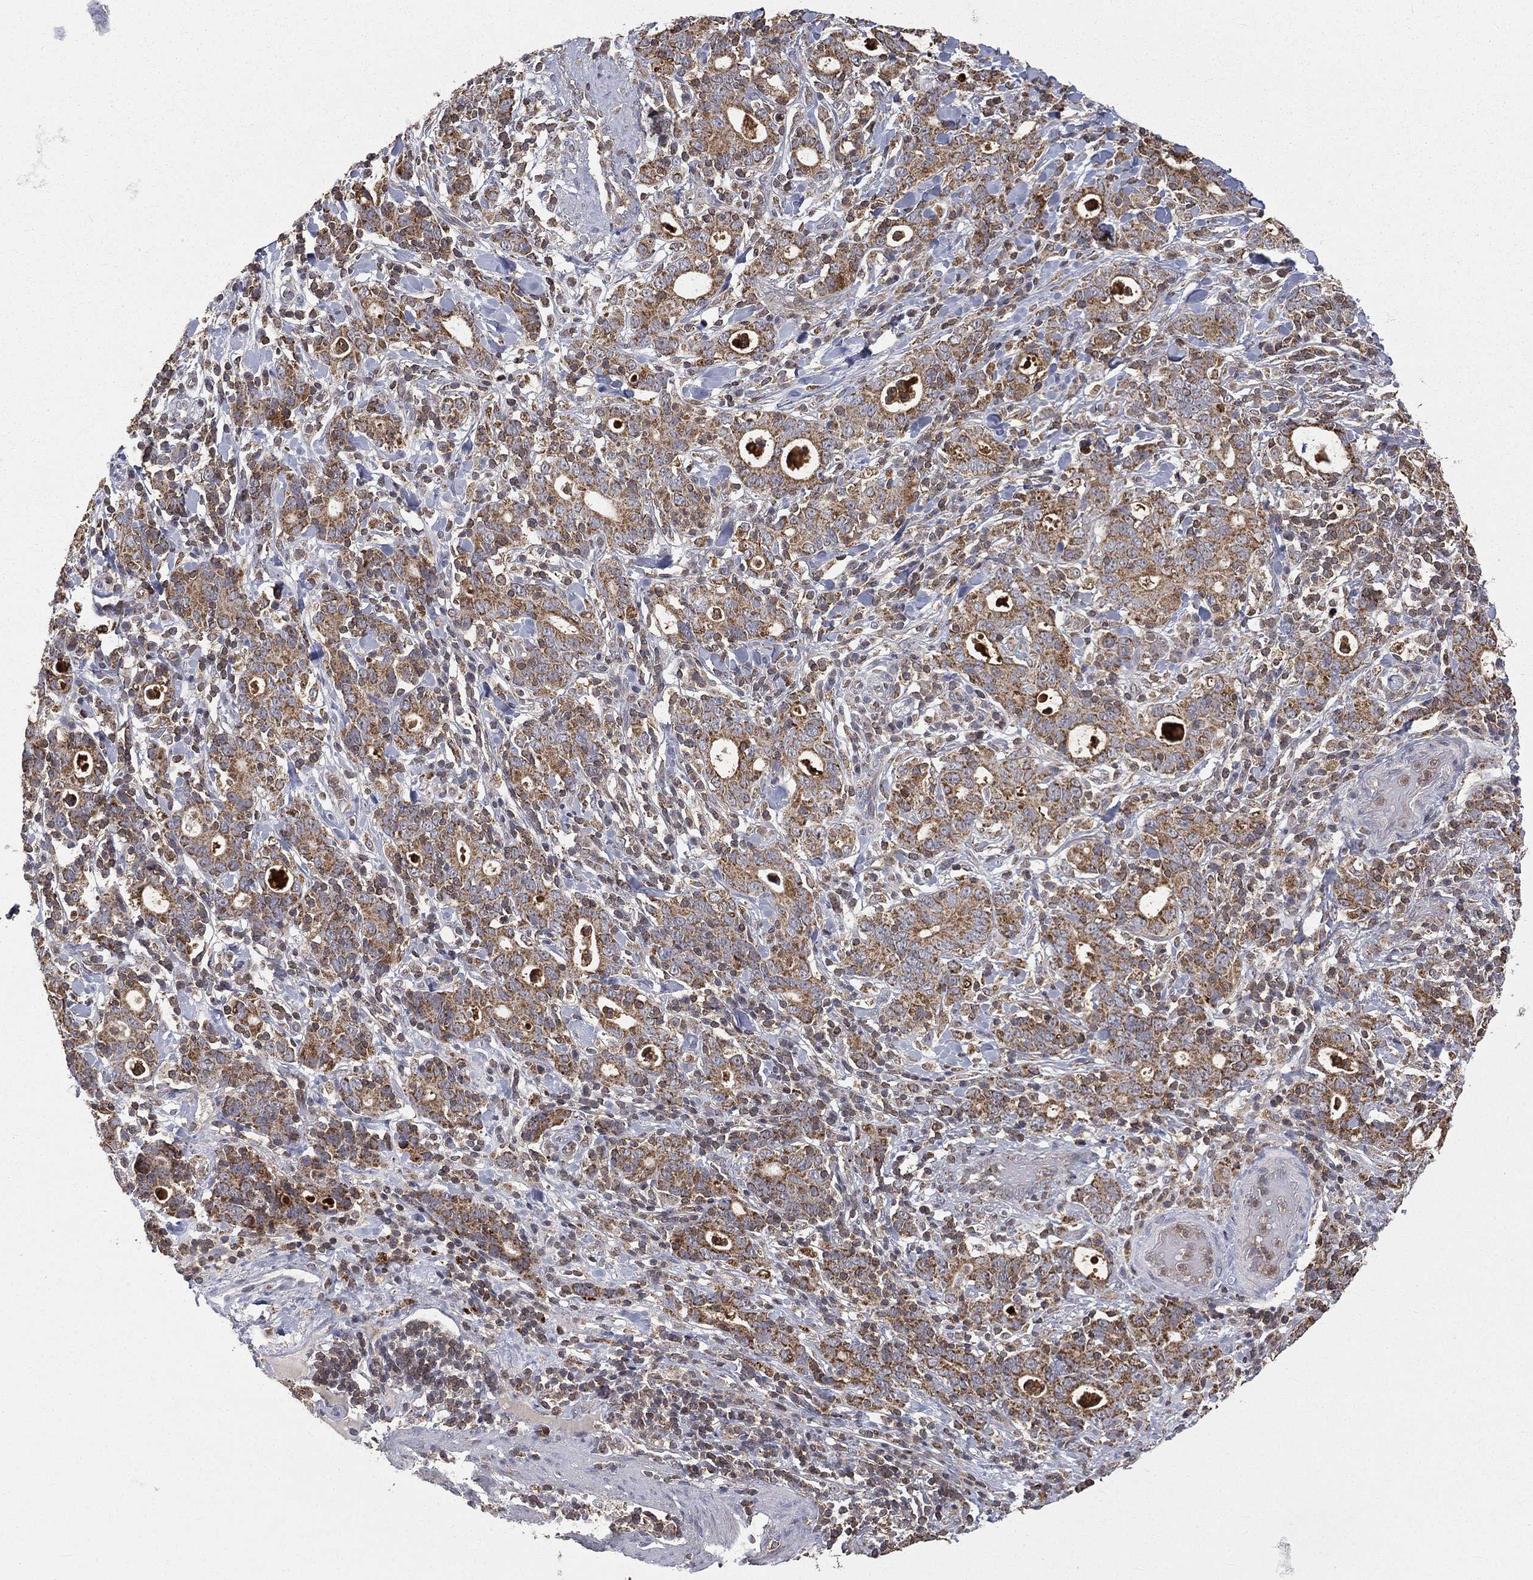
{"staining": {"intensity": "strong", "quantity": "25%-75%", "location": "cytoplasmic/membranous"}, "tissue": "stomach cancer", "cell_type": "Tumor cells", "image_type": "cancer", "snomed": [{"axis": "morphology", "description": "Adenocarcinoma, NOS"}, {"axis": "topography", "description": "Stomach"}], "caption": "A high amount of strong cytoplasmic/membranous expression is seen in about 25%-75% of tumor cells in stomach cancer tissue.", "gene": "RIN3", "patient": {"sex": "male", "age": 79}}